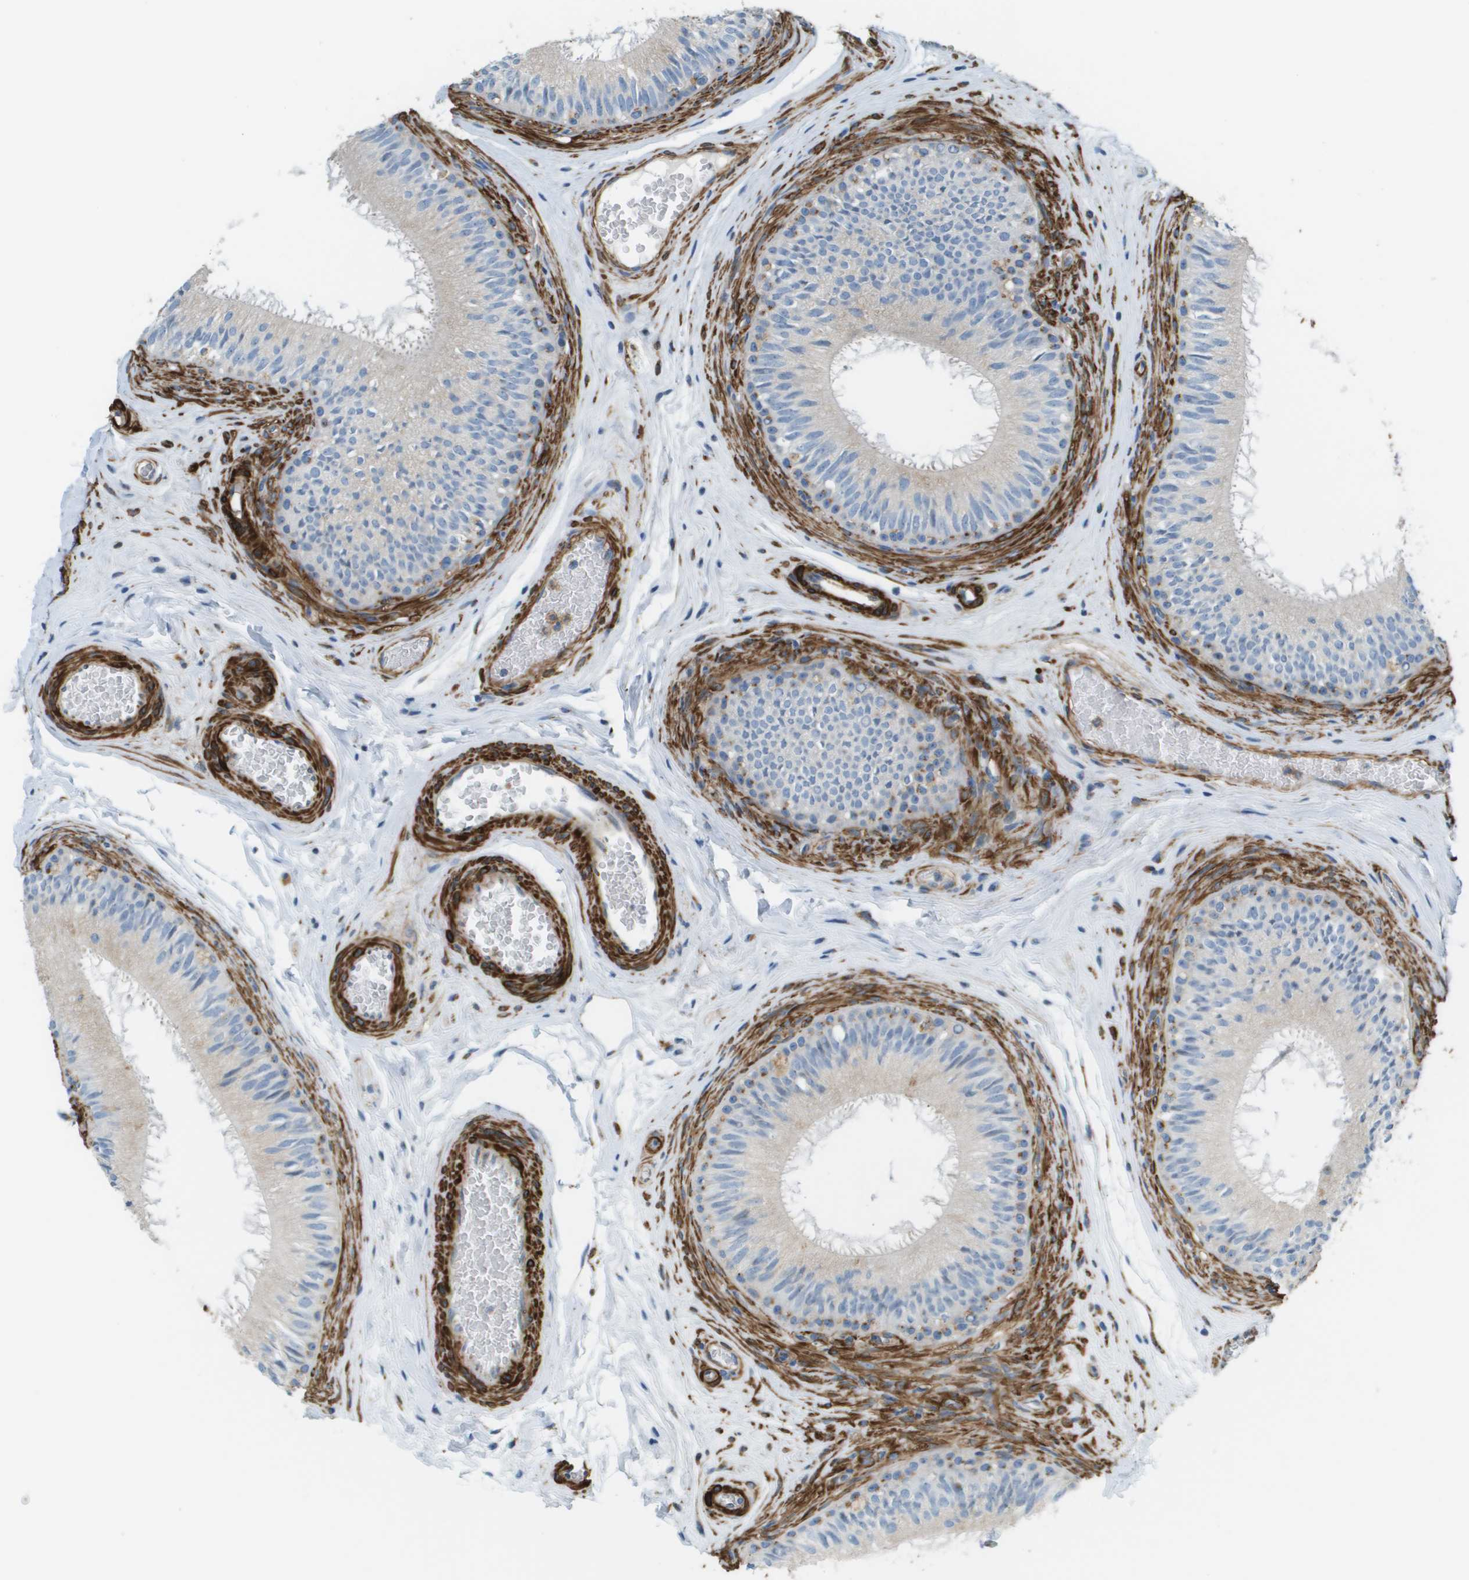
{"staining": {"intensity": "negative", "quantity": "none", "location": "none"}, "tissue": "epididymis", "cell_type": "Glandular cells", "image_type": "normal", "snomed": [{"axis": "morphology", "description": "Normal tissue, NOS"}, {"axis": "topography", "description": "Testis"}, {"axis": "topography", "description": "Epididymis"}], "caption": "Image shows no significant protein expression in glandular cells of benign epididymis.", "gene": "MYH11", "patient": {"sex": "male", "age": 36}}